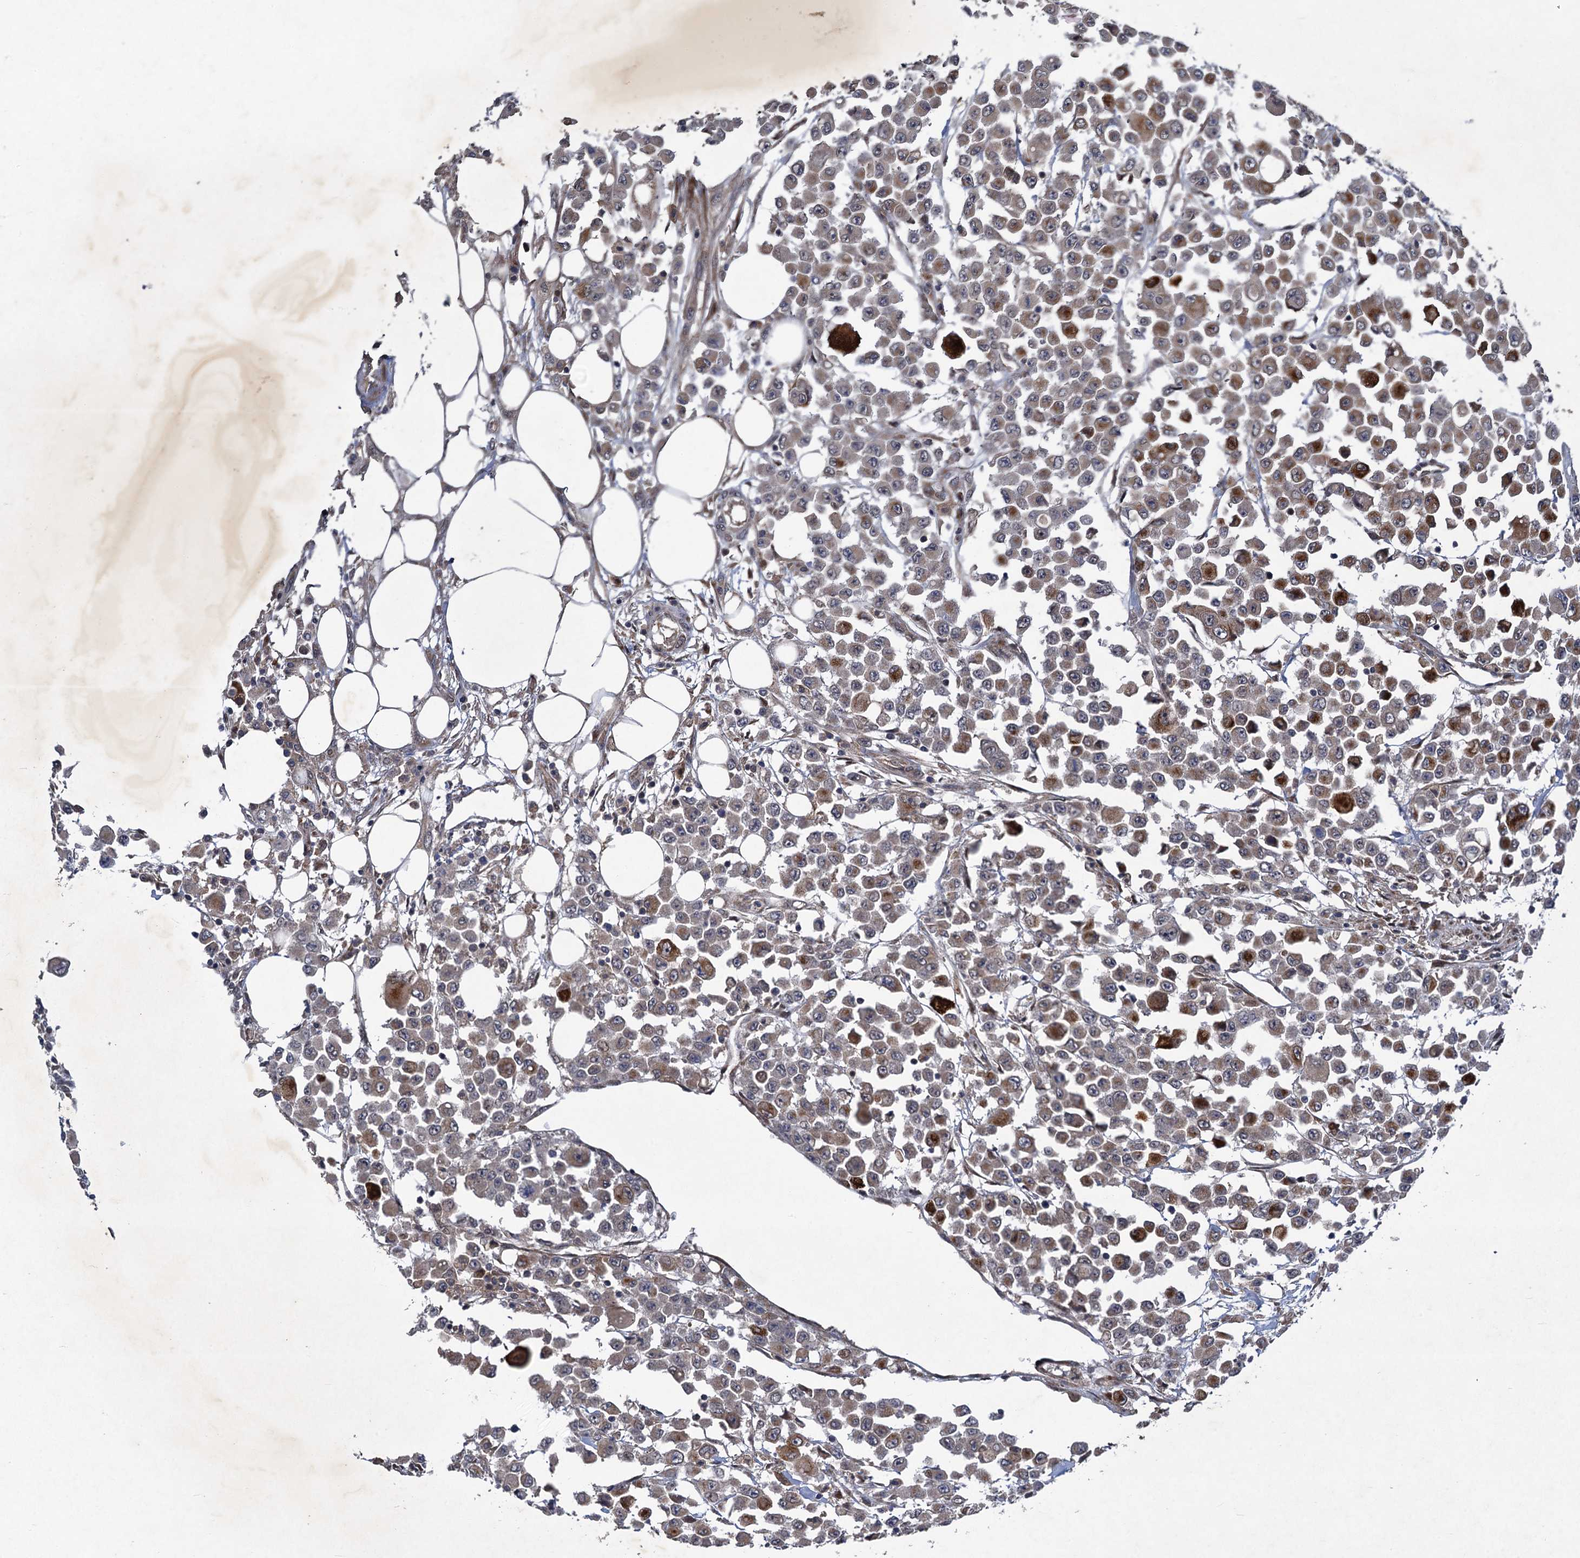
{"staining": {"intensity": "moderate", "quantity": "<25%", "location": "cytoplasmic/membranous"}, "tissue": "colorectal cancer", "cell_type": "Tumor cells", "image_type": "cancer", "snomed": [{"axis": "morphology", "description": "Adenocarcinoma, NOS"}, {"axis": "topography", "description": "Colon"}], "caption": "This is a histology image of immunohistochemistry (IHC) staining of adenocarcinoma (colorectal), which shows moderate staining in the cytoplasmic/membranous of tumor cells.", "gene": "NUDT22", "patient": {"sex": "male", "age": 51}}